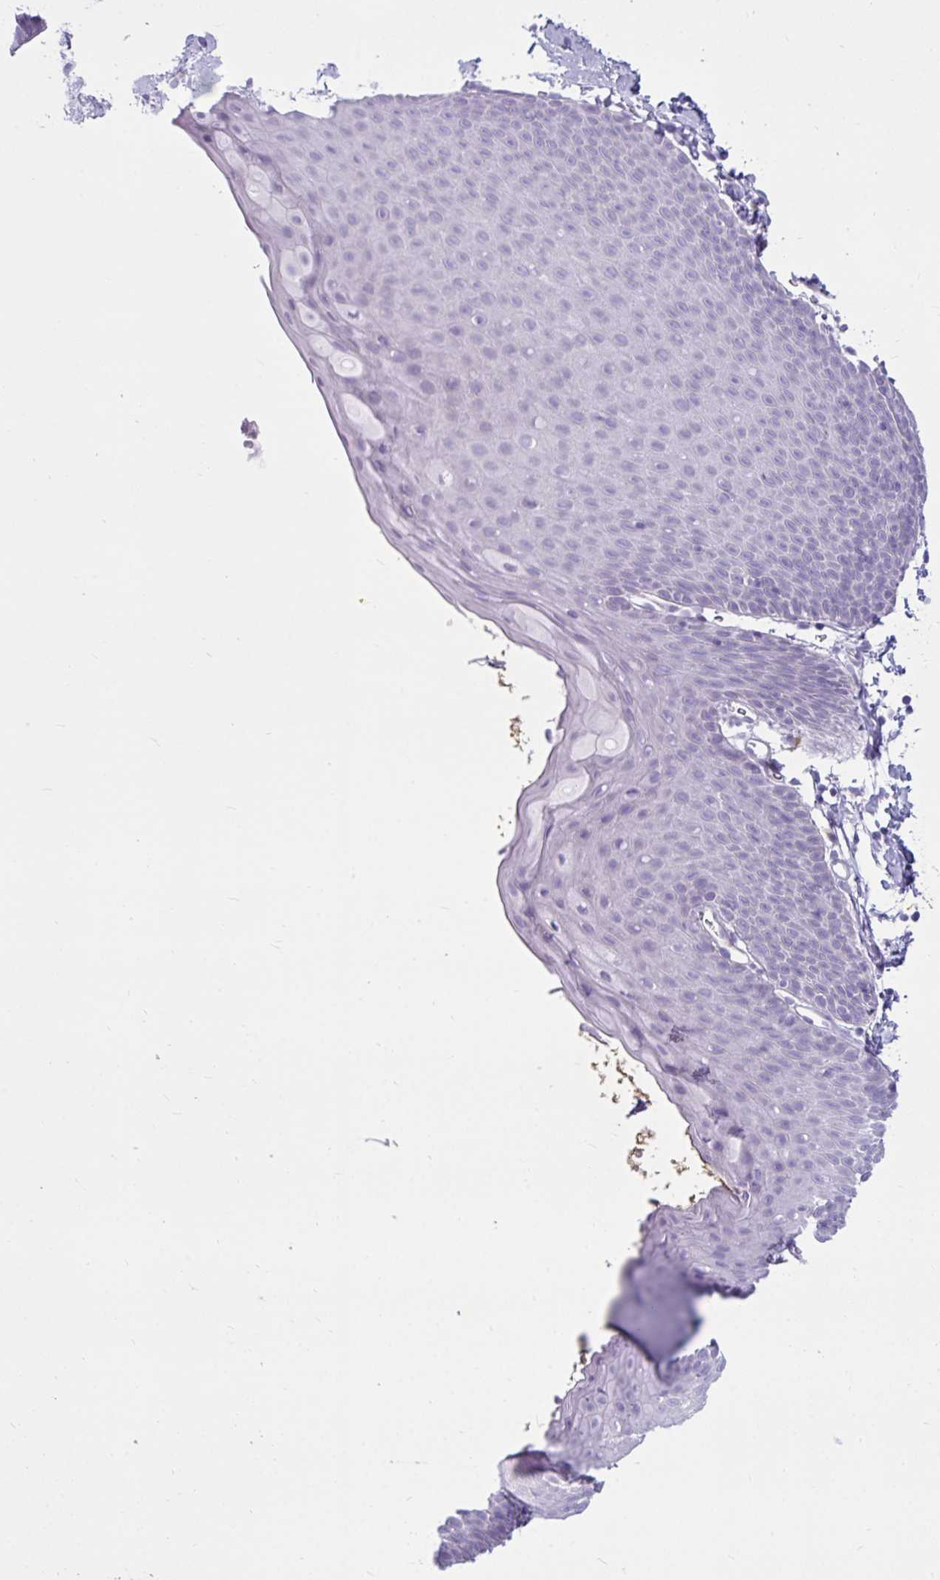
{"staining": {"intensity": "moderate", "quantity": "<25%", "location": "cytoplasmic/membranous"}, "tissue": "skin", "cell_type": "Epidermal cells", "image_type": "normal", "snomed": [{"axis": "morphology", "description": "Normal tissue, NOS"}, {"axis": "topography", "description": "Anal"}], "caption": "Epidermal cells demonstrate low levels of moderate cytoplasmic/membranous staining in about <25% of cells in normal human skin. (brown staining indicates protein expression, while blue staining denotes nuclei).", "gene": "CTSZ", "patient": {"sex": "male", "age": 53}}